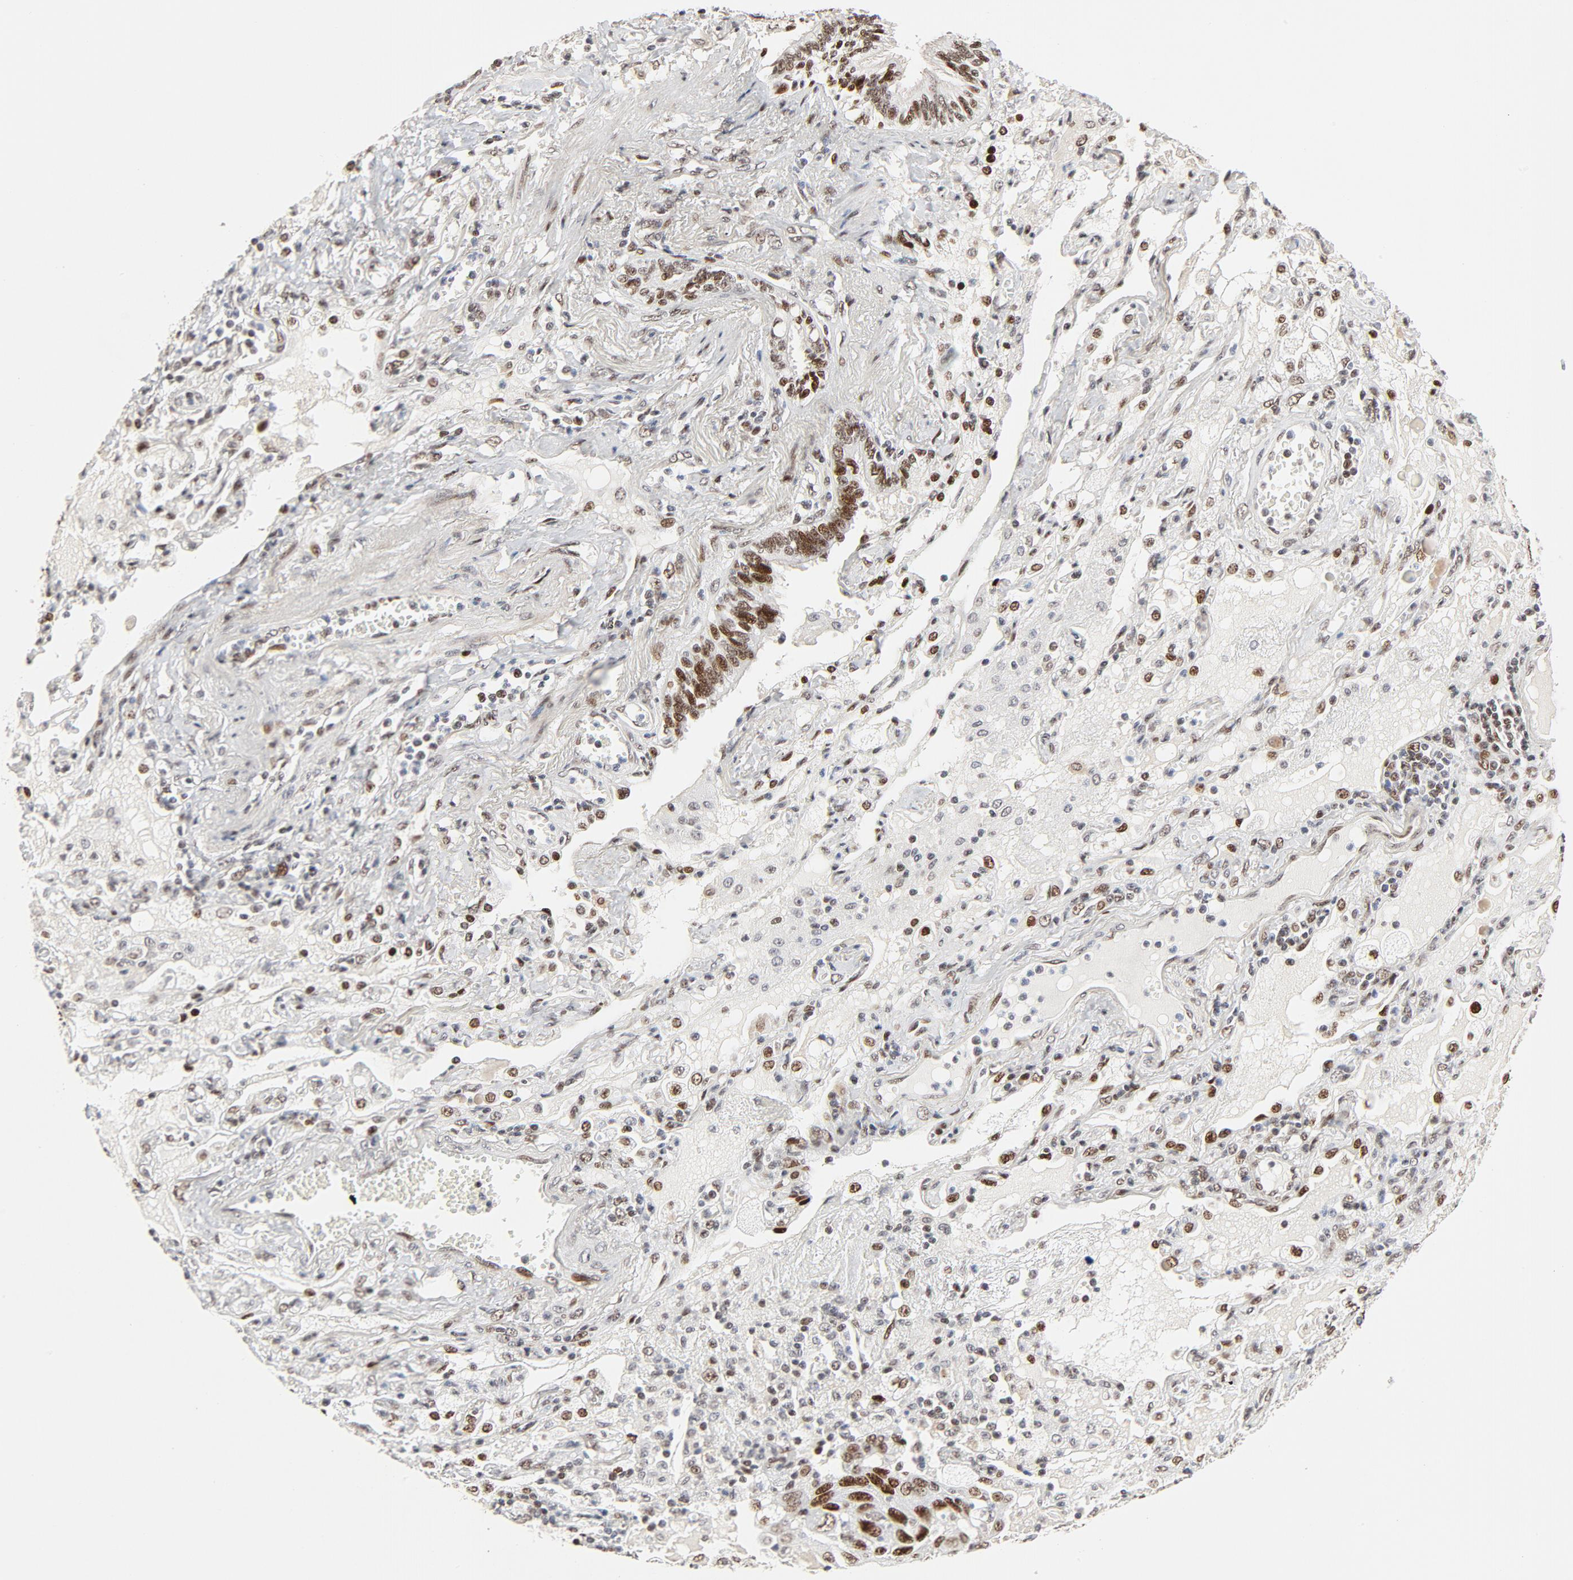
{"staining": {"intensity": "strong", "quantity": ">75%", "location": "nuclear"}, "tissue": "lung cancer", "cell_type": "Tumor cells", "image_type": "cancer", "snomed": [{"axis": "morphology", "description": "Squamous cell carcinoma, NOS"}, {"axis": "topography", "description": "Lung"}], "caption": "Lung squamous cell carcinoma stained with a brown dye reveals strong nuclear positive positivity in approximately >75% of tumor cells.", "gene": "GTF2I", "patient": {"sex": "female", "age": 76}}